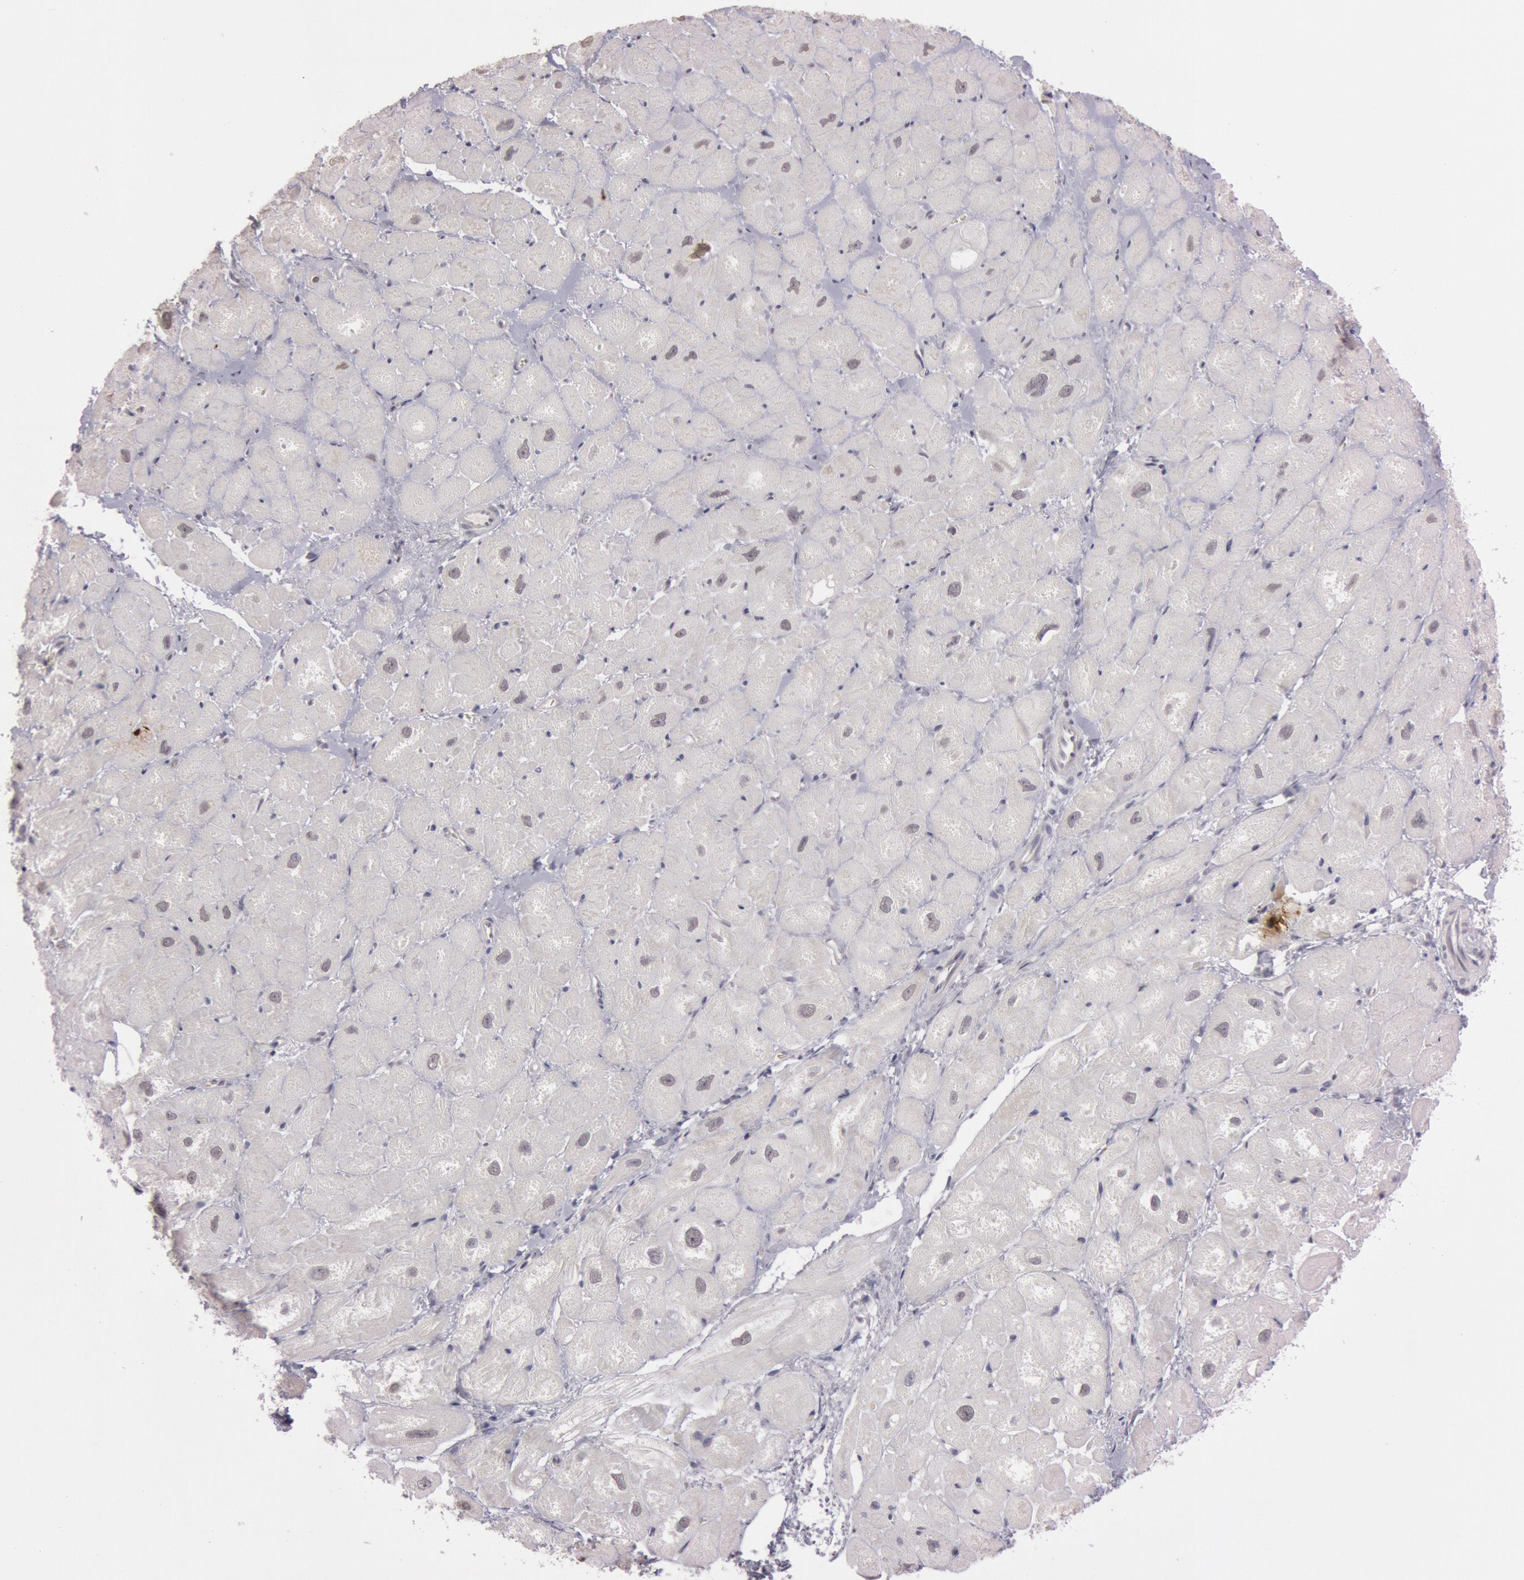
{"staining": {"intensity": "negative", "quantity": "none", "location": "none"}, "tissue": "heart muscle", "cell_type": "Cardiomyocytes", "image_type": "normal", "snomed": [{"axis": "morphology", "description": "Normal tissue, NOS"}, {"axis": "topography", "description": "Heart"}], "caption": "A micrograph of heart muscle stained for a protein reveals no brown staining in cardiomyocytes.", "gene": "KDM6A", "patient": {"sex": "male", "age": 49}}